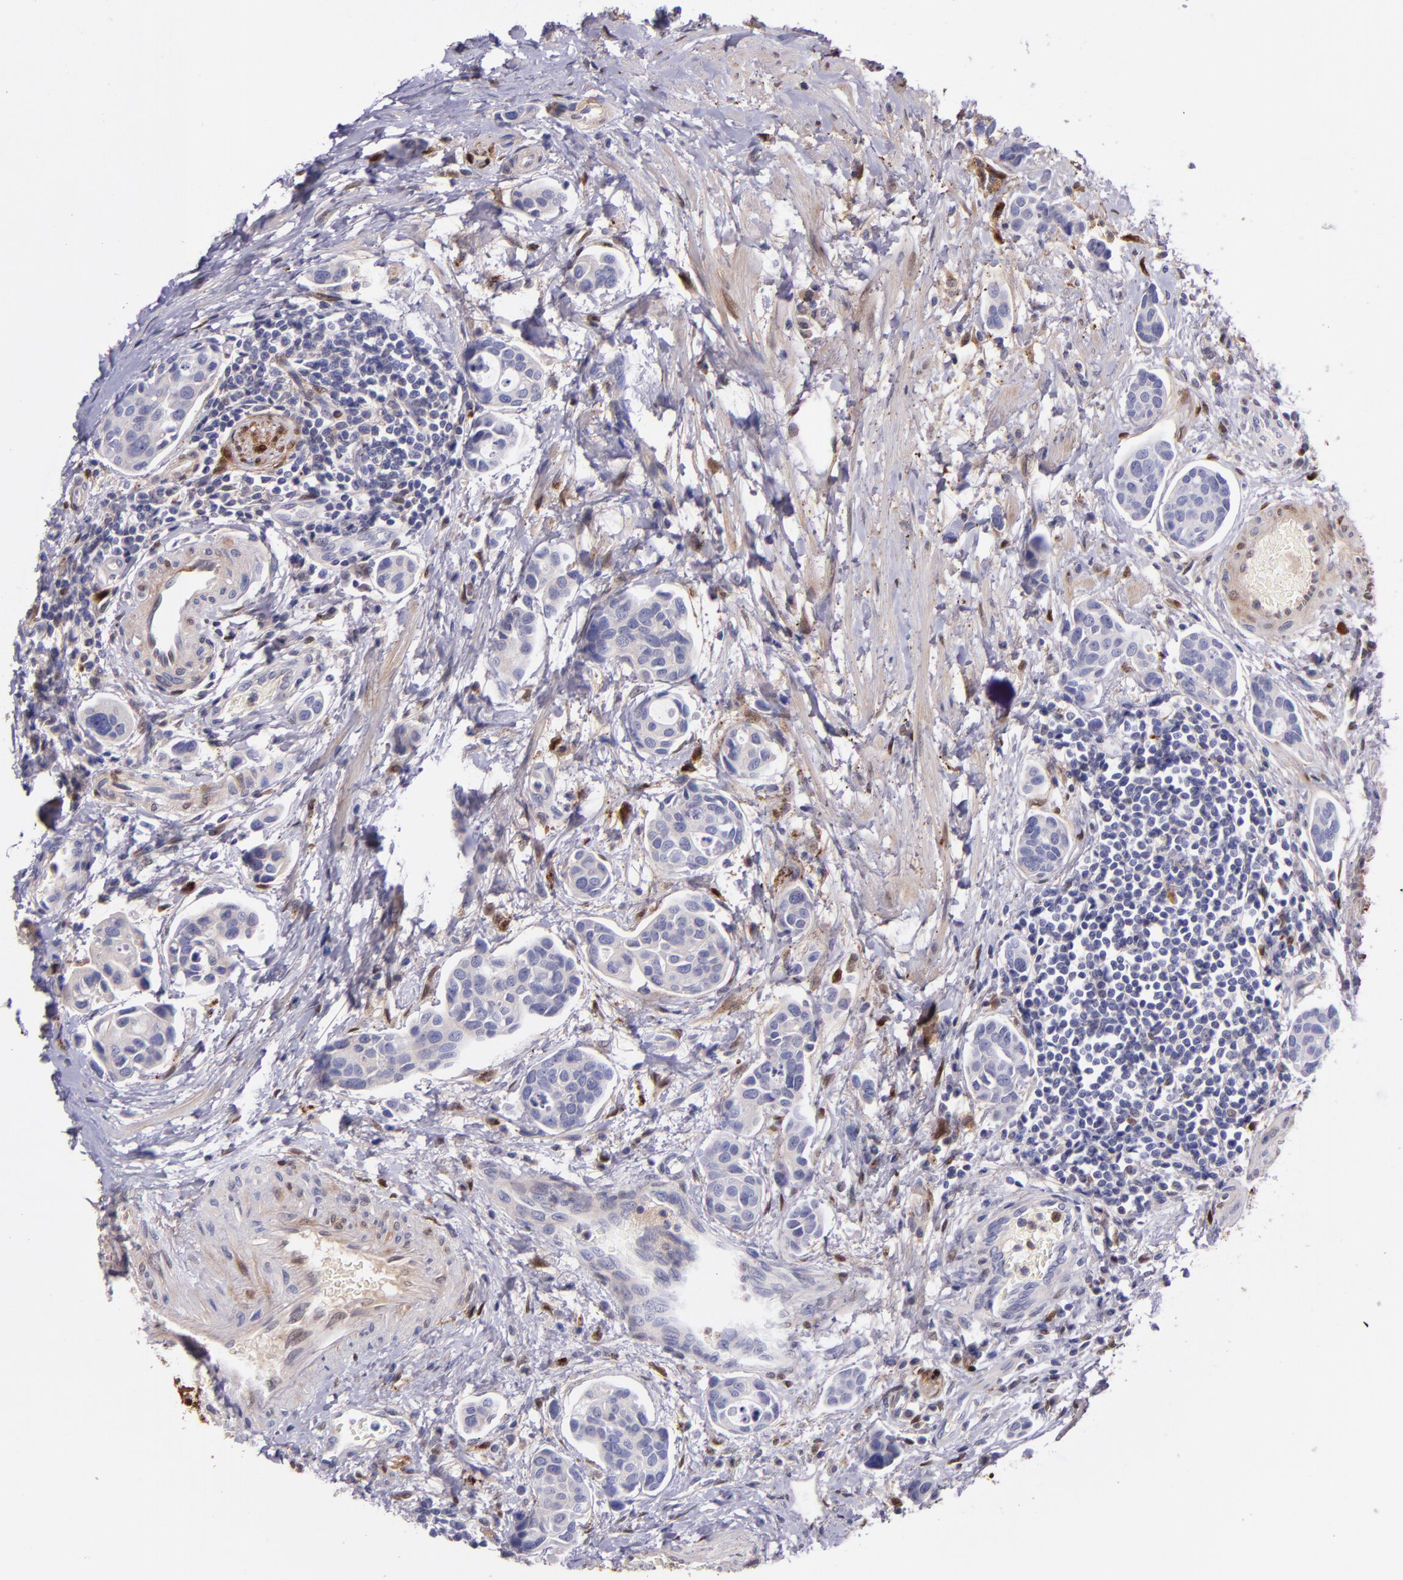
{"staining": {"intensity": "negative", "quantity": "none", "location": "none"}, "tissue": "urothelial cancer", "cell_type": "Tumor cells", "image_type": "cancer", "snomed": [{"axis": "morphology", "description": "Urothelial carcinoma, High grade"}, {"axis": "topography", "description": "Urinary bladder"}], "caption": "Immunohistochemical staining of urothelial cancer demonstrates no significant staining in tumor cells. The staining is performed using DAB brown chromogen with nuclei counter-stained in using hematoxylin.", "gene": "LGALS1", "patient": {"sex": "male", "age": 78}}